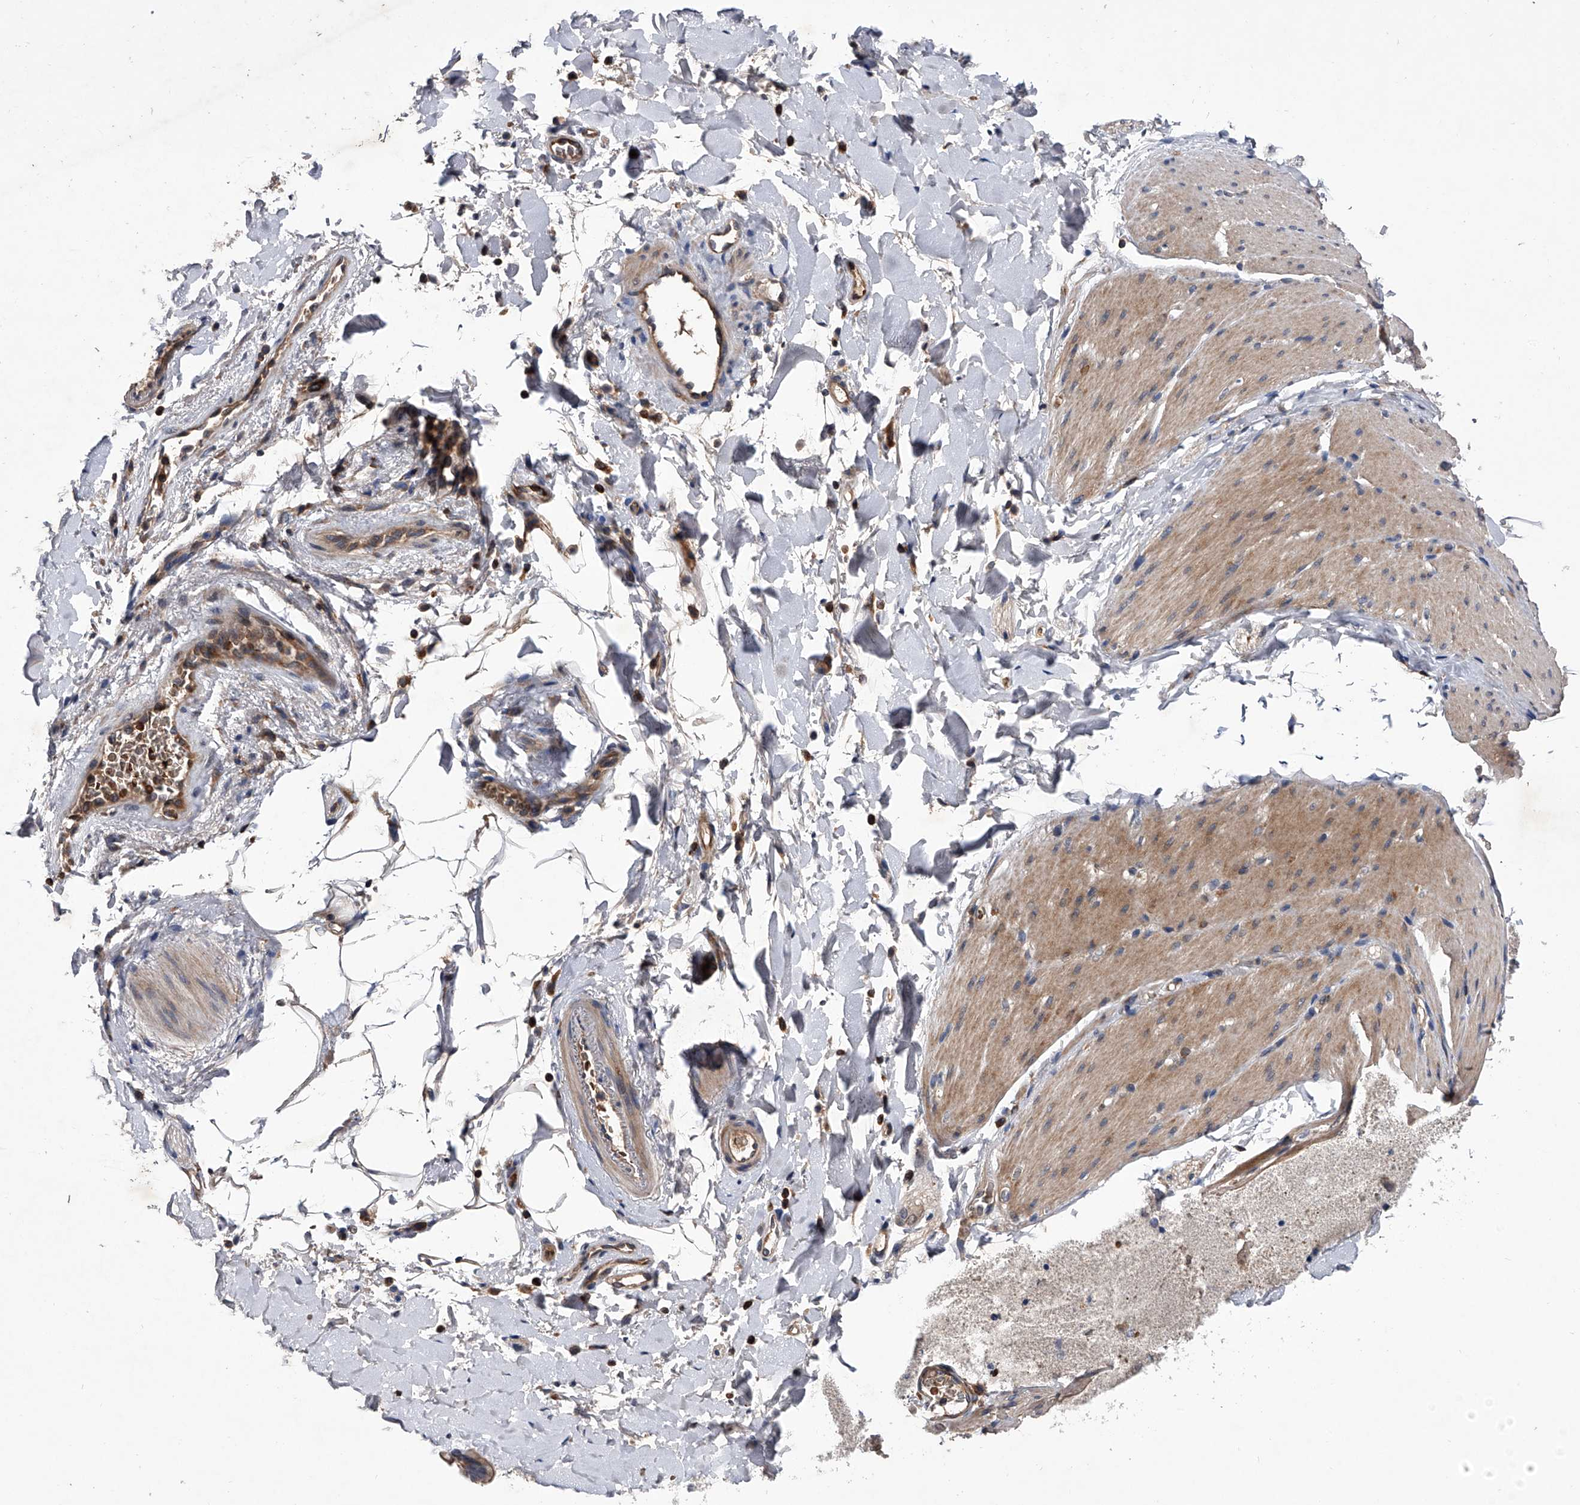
{"staining": {"intensity": "weak", "quantity": "25%-75%", "location": "cytoplasmic/membranous"}, "tissue": "smooth muscle", "cell_type": "Smooth muscle cells", "image_type": "normal", "snomed": [{"axis": "morphology", "description": "Normal tissue, NOS"}, {"axis": "topography", "description": "Smooth muscle"}, {"axis": "topography", "description": "Small intestine"}], "caption": "Weak cytoplasmic/membranous protein staining is identified in about 25%-75% of smooth muscle cells in smooth muscle.", "gene": "ZNF30", "patient": {"sex": "female", "age": 84}}